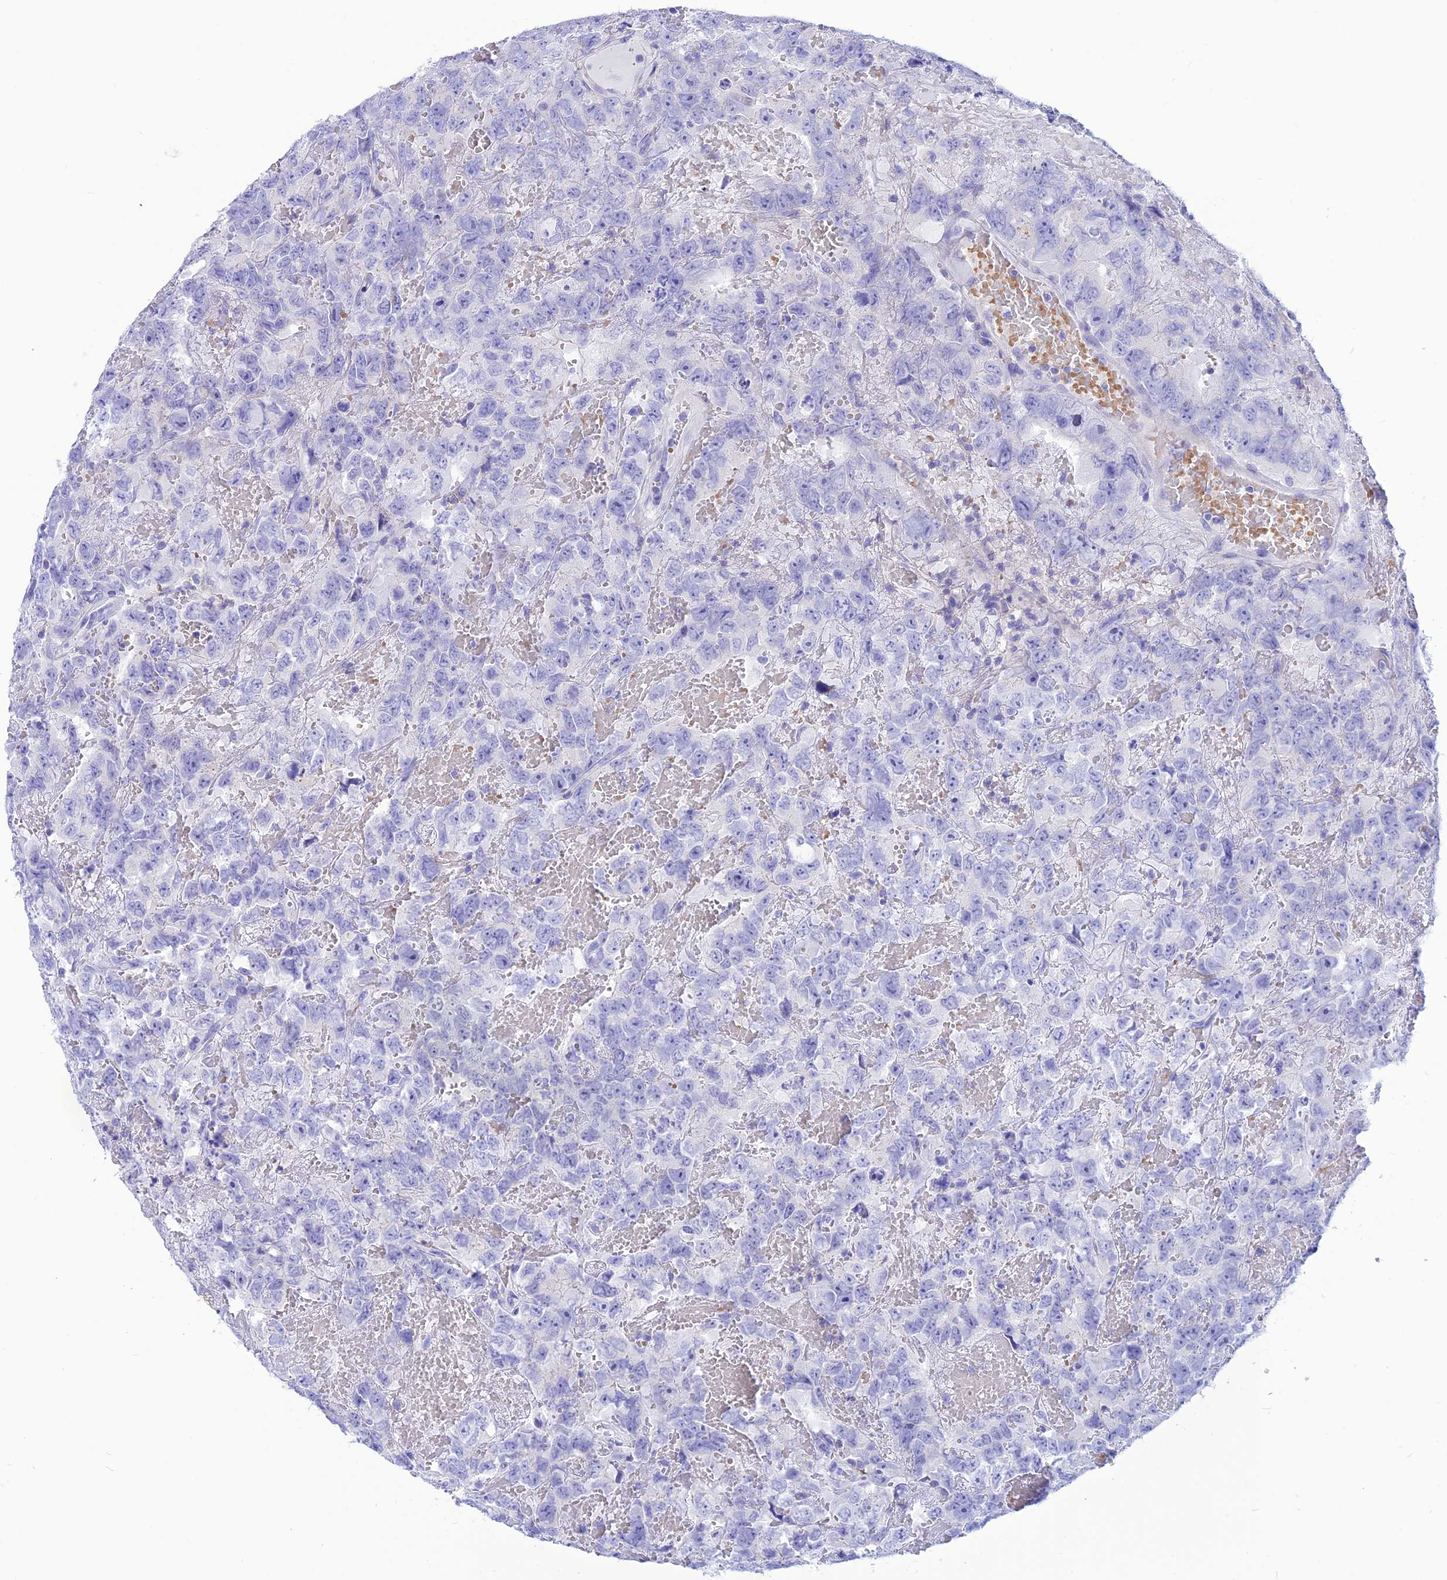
{"staining": {"intensity": "negative", "quantity": "none", "location": "none"}, "tissue": "testis cancer", "cell_type": "Tumor cells", "image_type": "cancer", "snomed": [{"axis": "morphology", "description": "Carcinoma, Embryonal, NOS"}, {"axis": "topography", "description": "Testis"}], "caption": "Immunohistochemical staining of human testis cancer (embryonal carcinoma) exhibits no significant expression in tumor cells.", "gene": "GLYATL1", "patient": {"sex": "male", "age": 45}}